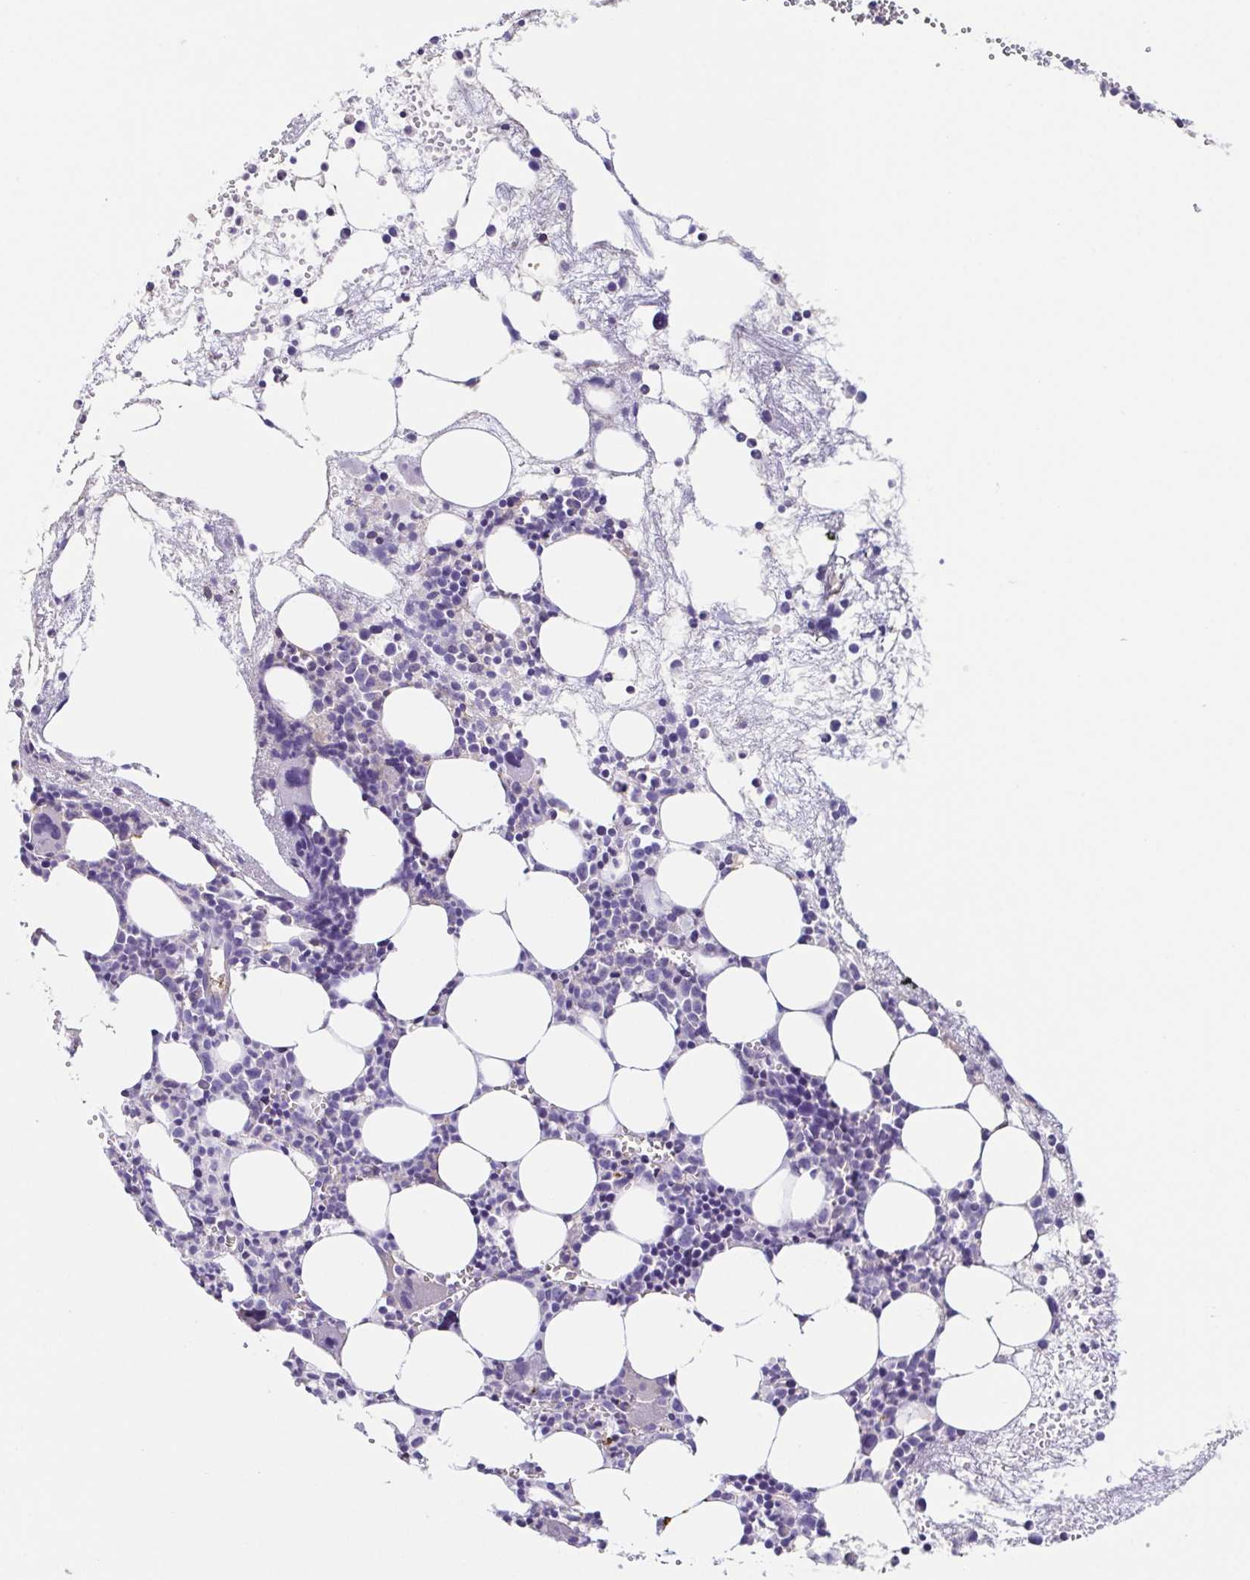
{"staining": {"intensity": "negative", "quantity": "none", "location": "none"}, "tissue": "bone marrow", "cell_type": "Hematopoietic cells", "image_type": "normal", "snomed": [{"axis": "morphology", "description": "Normal tissue, NOS"}, {"axis": "topography", "description": "Bone marrow"}], "caption": "Immunohistochemistry (IHC) of benign bone marrow displays no positivity in hematopoietic cells.", "gene": "ANXA10", "patient": {"sex": "female", "age": 57}}